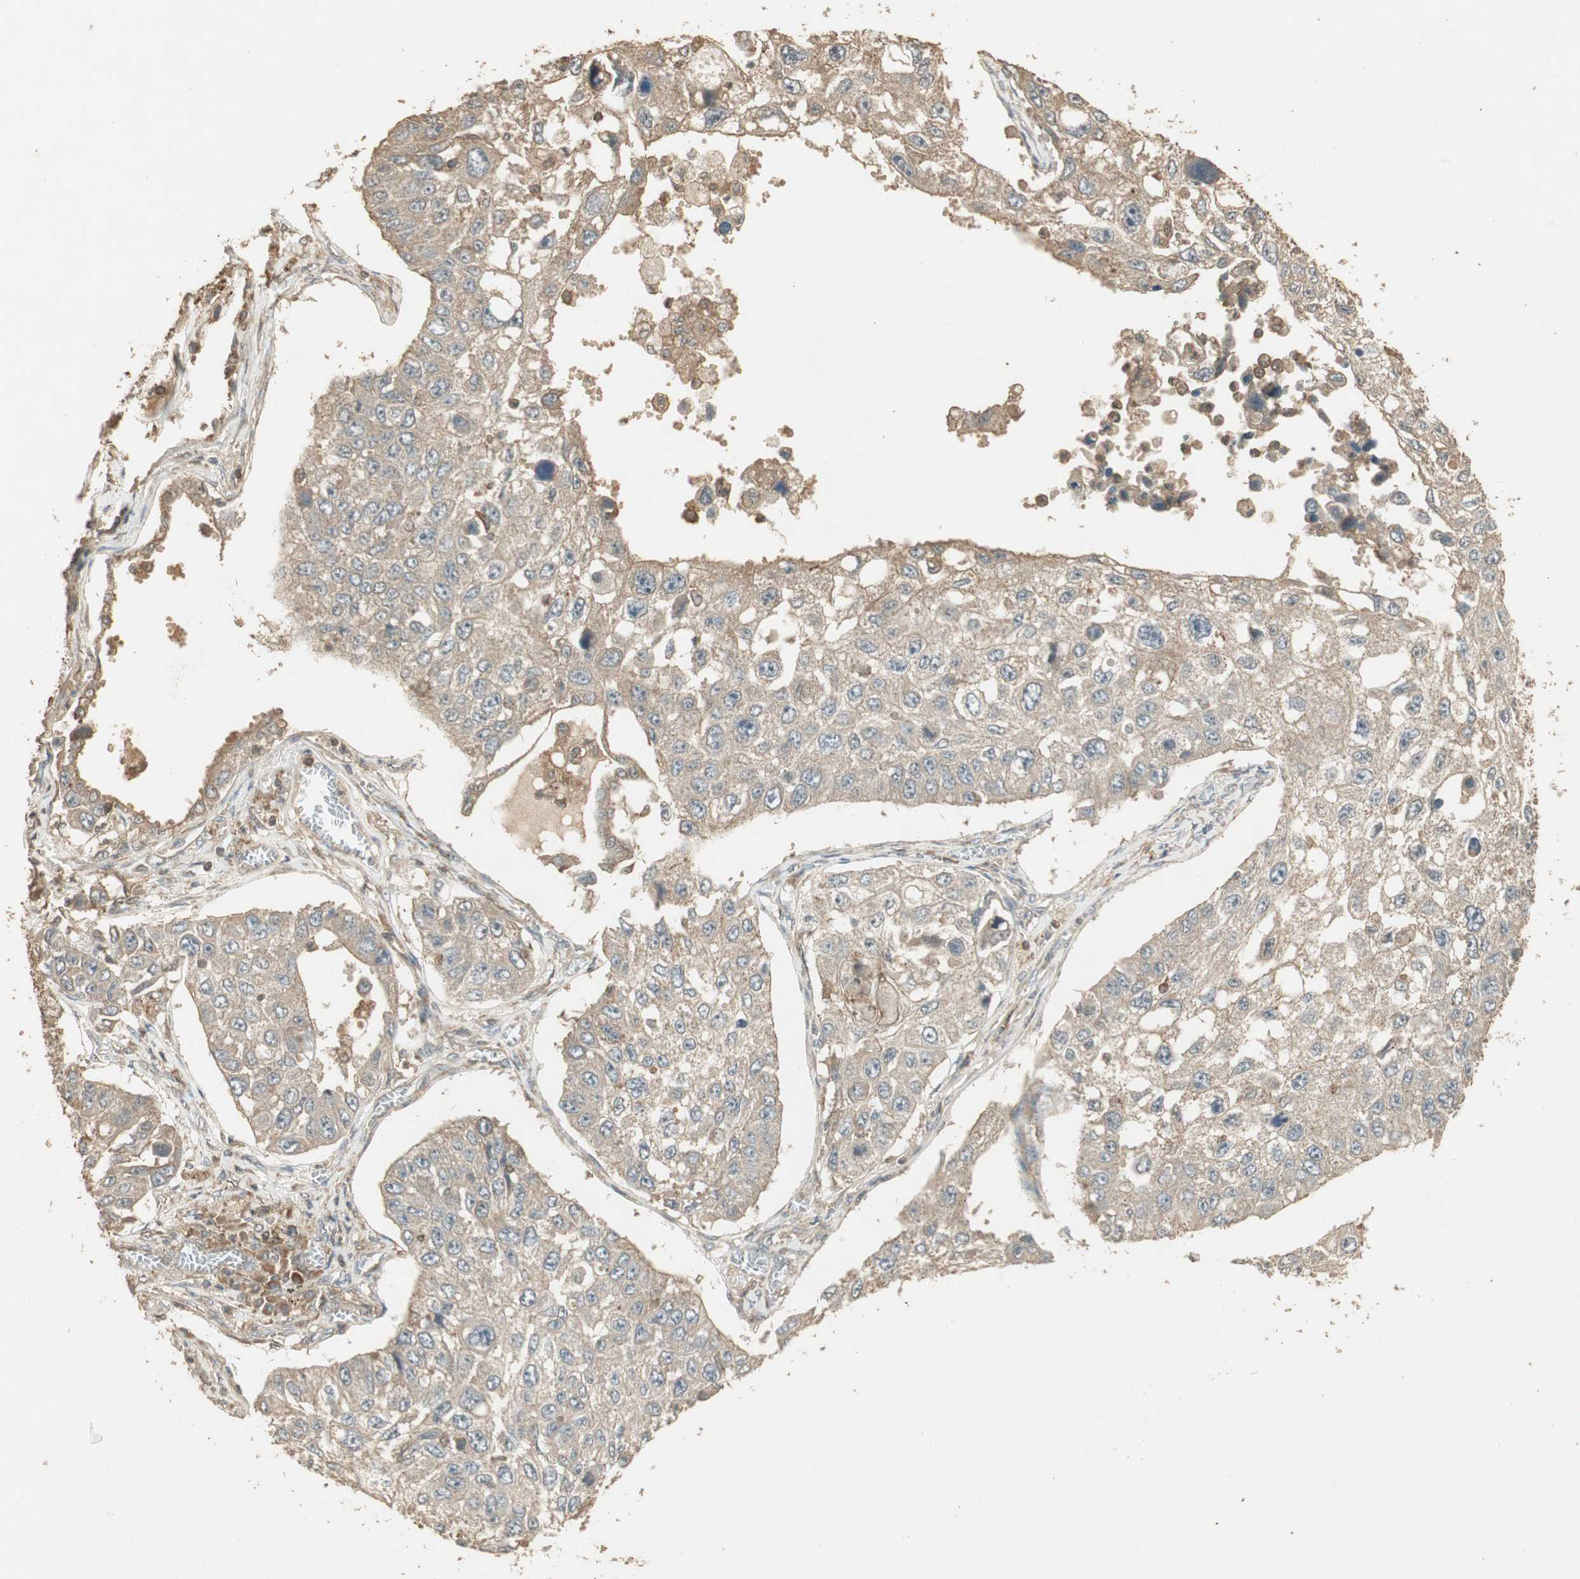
{"staining": {"intensity": "weak", "quantity": "<25%", "location": "cytoplasmic/membranous"}, "tissue": "lung cancer", "cell_type": "Tumor cells", "image_type": "cancer", "snomed": [{"axis": "morphology", "description": "Squamous cell carcinoma, NOS"}, {"axis": "topography", "description": "Lung"}], "caption": "Squamous cell carcinoma (lung) stained for a protein using immunohistochemistry (IHC) demonstrates no expression tumor cells.", "gene": "USP2", "patient": {"sex": "male", "age": 71}}